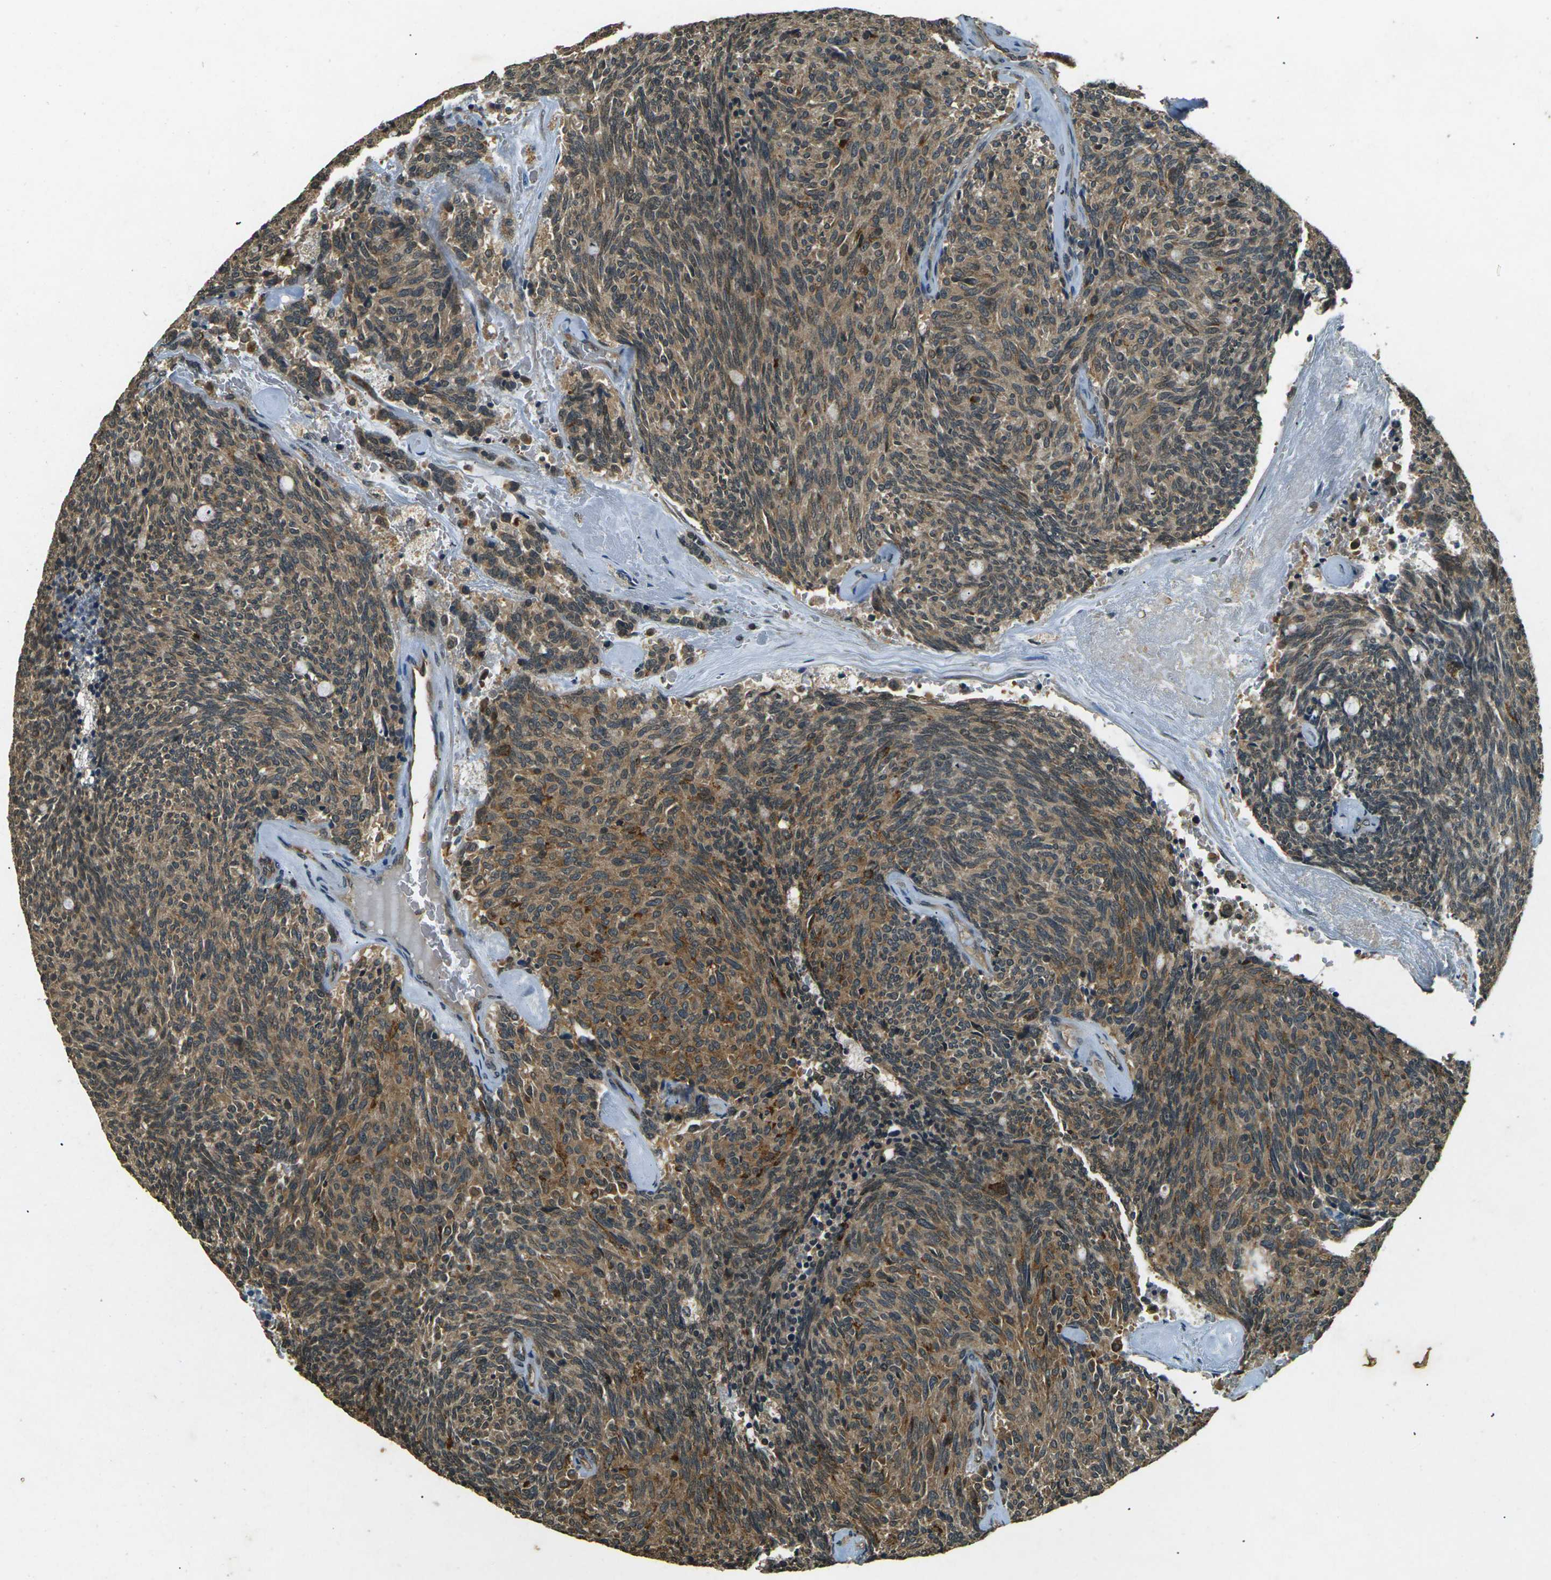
{"staining": {"intensity": "moderate", "quantity": ">75%", "location": "cytoplasmic/membranous"}, "tissue": "carcinoid", "cell_type": "Tumor cells", "image_type": "cancer", "snomed": [{"axis": "morphology", "description": "Carcinoid, malignant, NOS"}, {"axis": "topography", "description": "Pancreas"}], "caption": "IHC of human carcinoid displays medium levels of moderate cytoplasmic/membranous positivity in approximately >75% of tumor cells. (brown staining indicates protein expression, while blue staining denotes nuclei).", "gene": "PDE2A", "patient": {"sex": "female", "age": 54}}